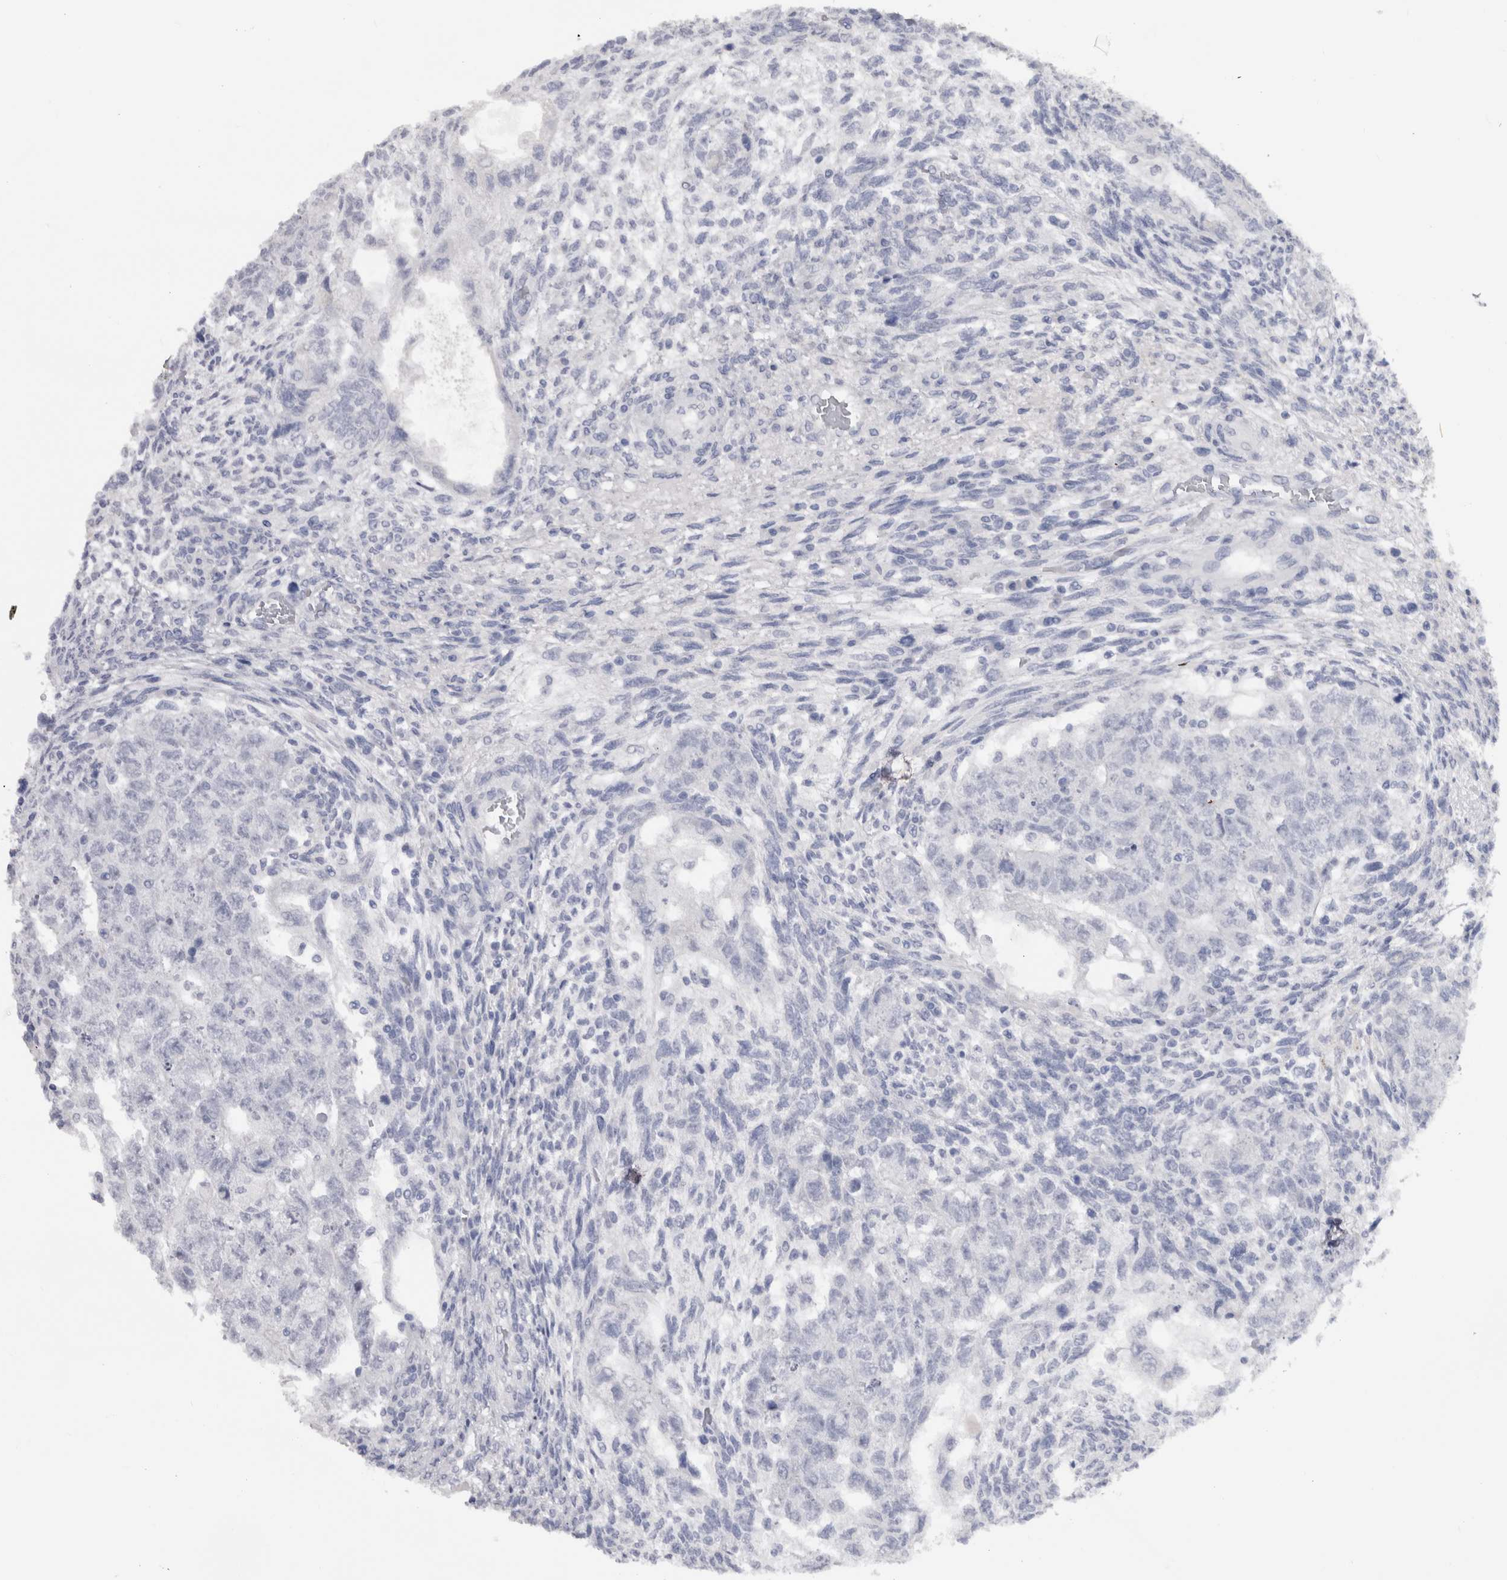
{"staining": {"intensity": "negative", "quantity": "none", "location": "none"}, "tissue": "testis cancer", "cell_type": "Tumor cells", "image_type": "cancer", "snomed": [{"axis": "morphology", "description": "Normal tissue, NOS"}, {"axis": "morphology", "description": "Carcinoma, Embryonal, NOS"}, {"axis": "topography", "description": "Testis"}], "caption": "A micrograph of human testis embryonal carcinoma is negative for staining in tumor cells.", "gene": "MSMB", "patient": {"sex": "male", "age": 36}}